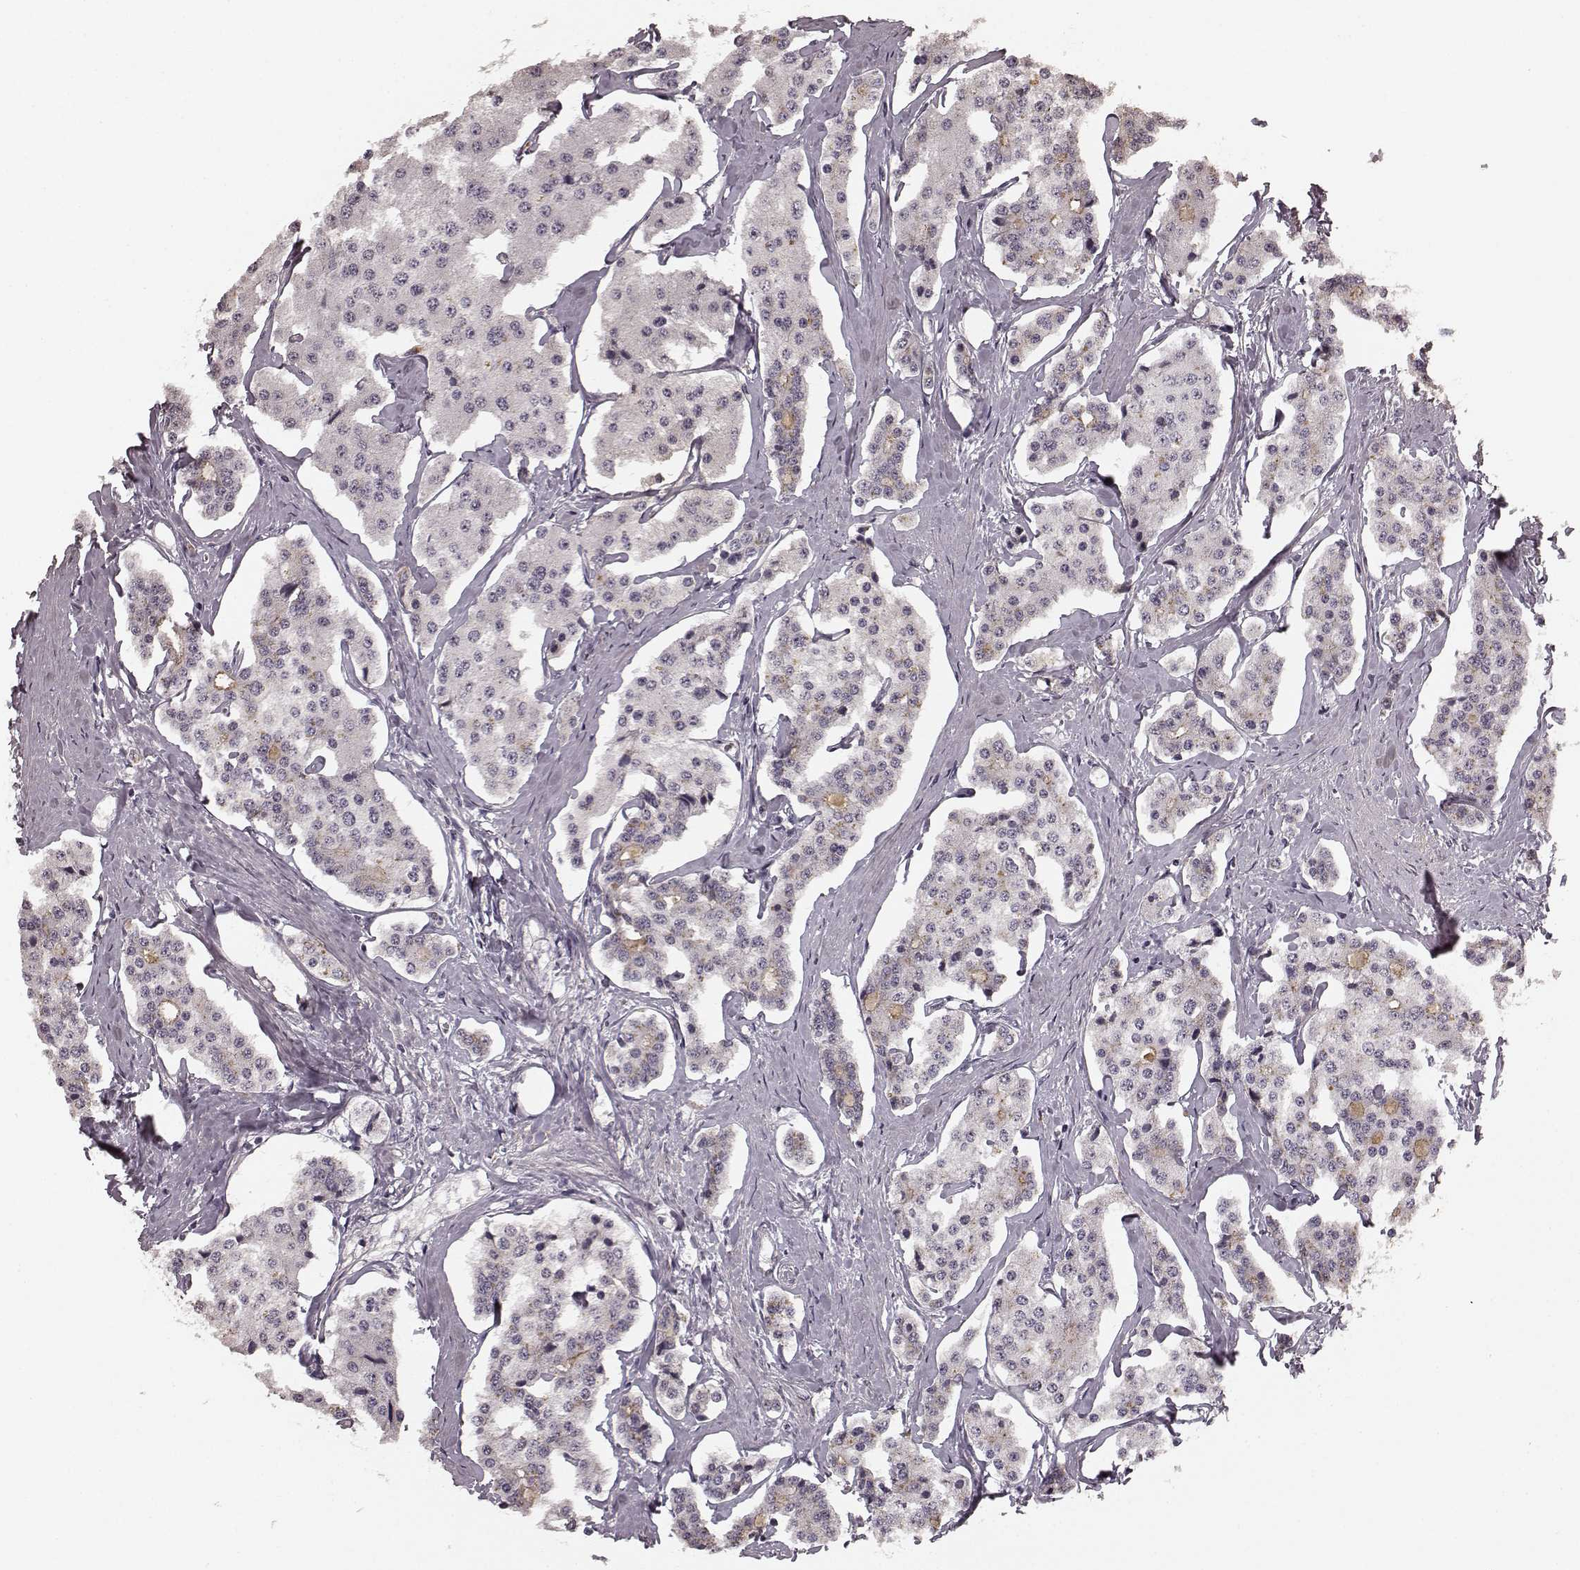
{"staining": {"intensity": "moderate", "quantity": "<25%", "location": "cytoplasmic/membranous"}, "tissue": "carcinoid", "cell_type": "Tumor cells", "image_type": "cancer", "snomed": [{"axis": "morphology", "description": "Carcinoid, malignant, NOS"}, {"axis": "topography", "description": "Small intestine"}], "caption": "Immunohistochemistry (IHC) photomicrograph of human carcinoid stained for a protein (brown), which exhibits low levels of moderate cytoplasmic/membranous positivity in approximately <25% of tumor cells.", "gene": "RIT2", "patient": {"sex": "female", "age": 65}}